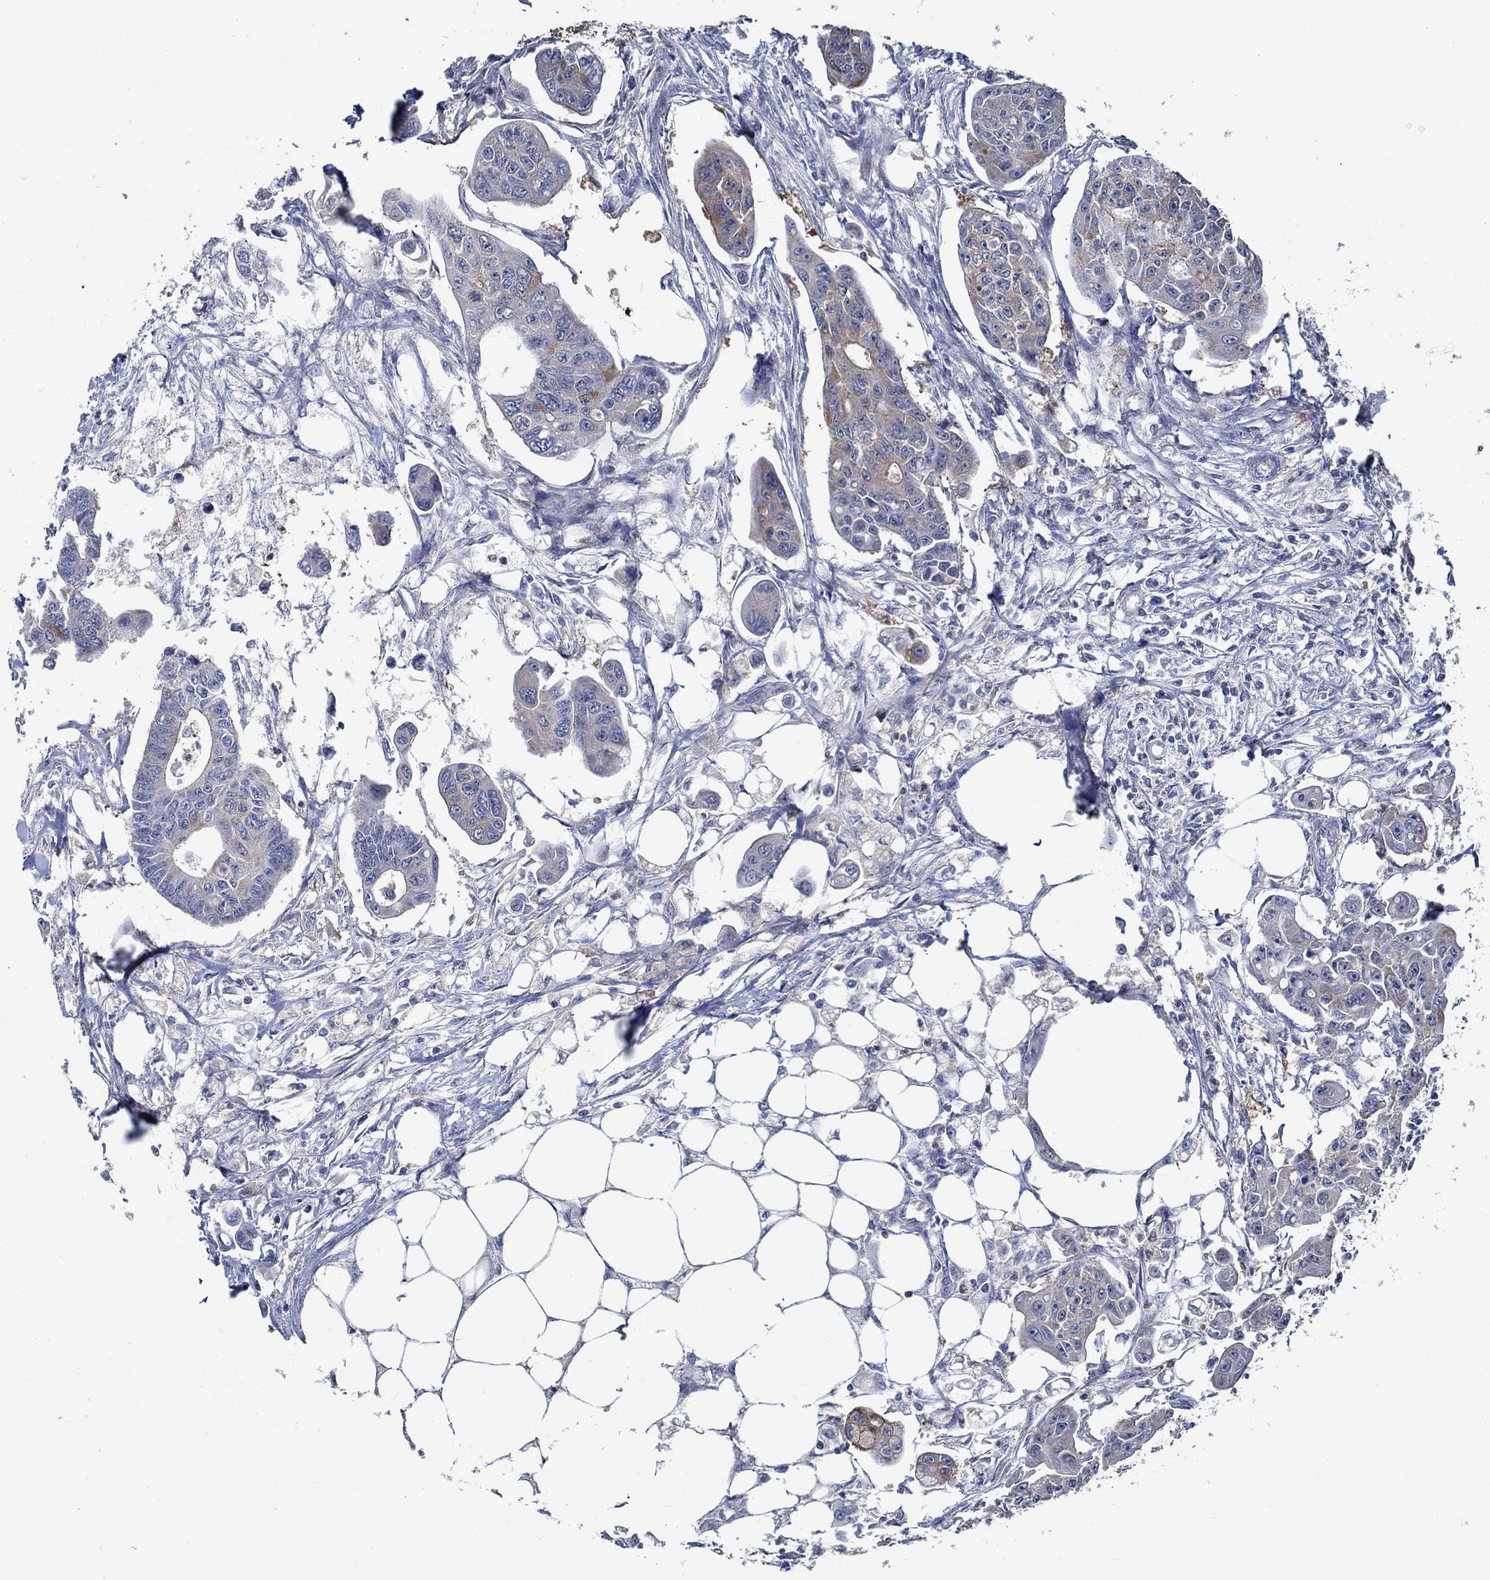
{"staining": {"intensity": "moderate", "quantity": "<25%", "location": "cytoplasmic/membranous"}, "tissue": "colorectal cancer", "cell_type": "Tumor cells", "image_type": "cancer", "snomed": [{"axis": "morphology", "description": "Adenocarcinoma, NOS"}, {"axis": "topography", "description": "Colon"}], "caption": "A photomicrograph of human colorectal cancer stained for a protein demonstrates moderate cytoplasmic/membranous brown staining in tumor cells.", "gene": "DACT1", "patient": {"sex": "male", "age": 70}}